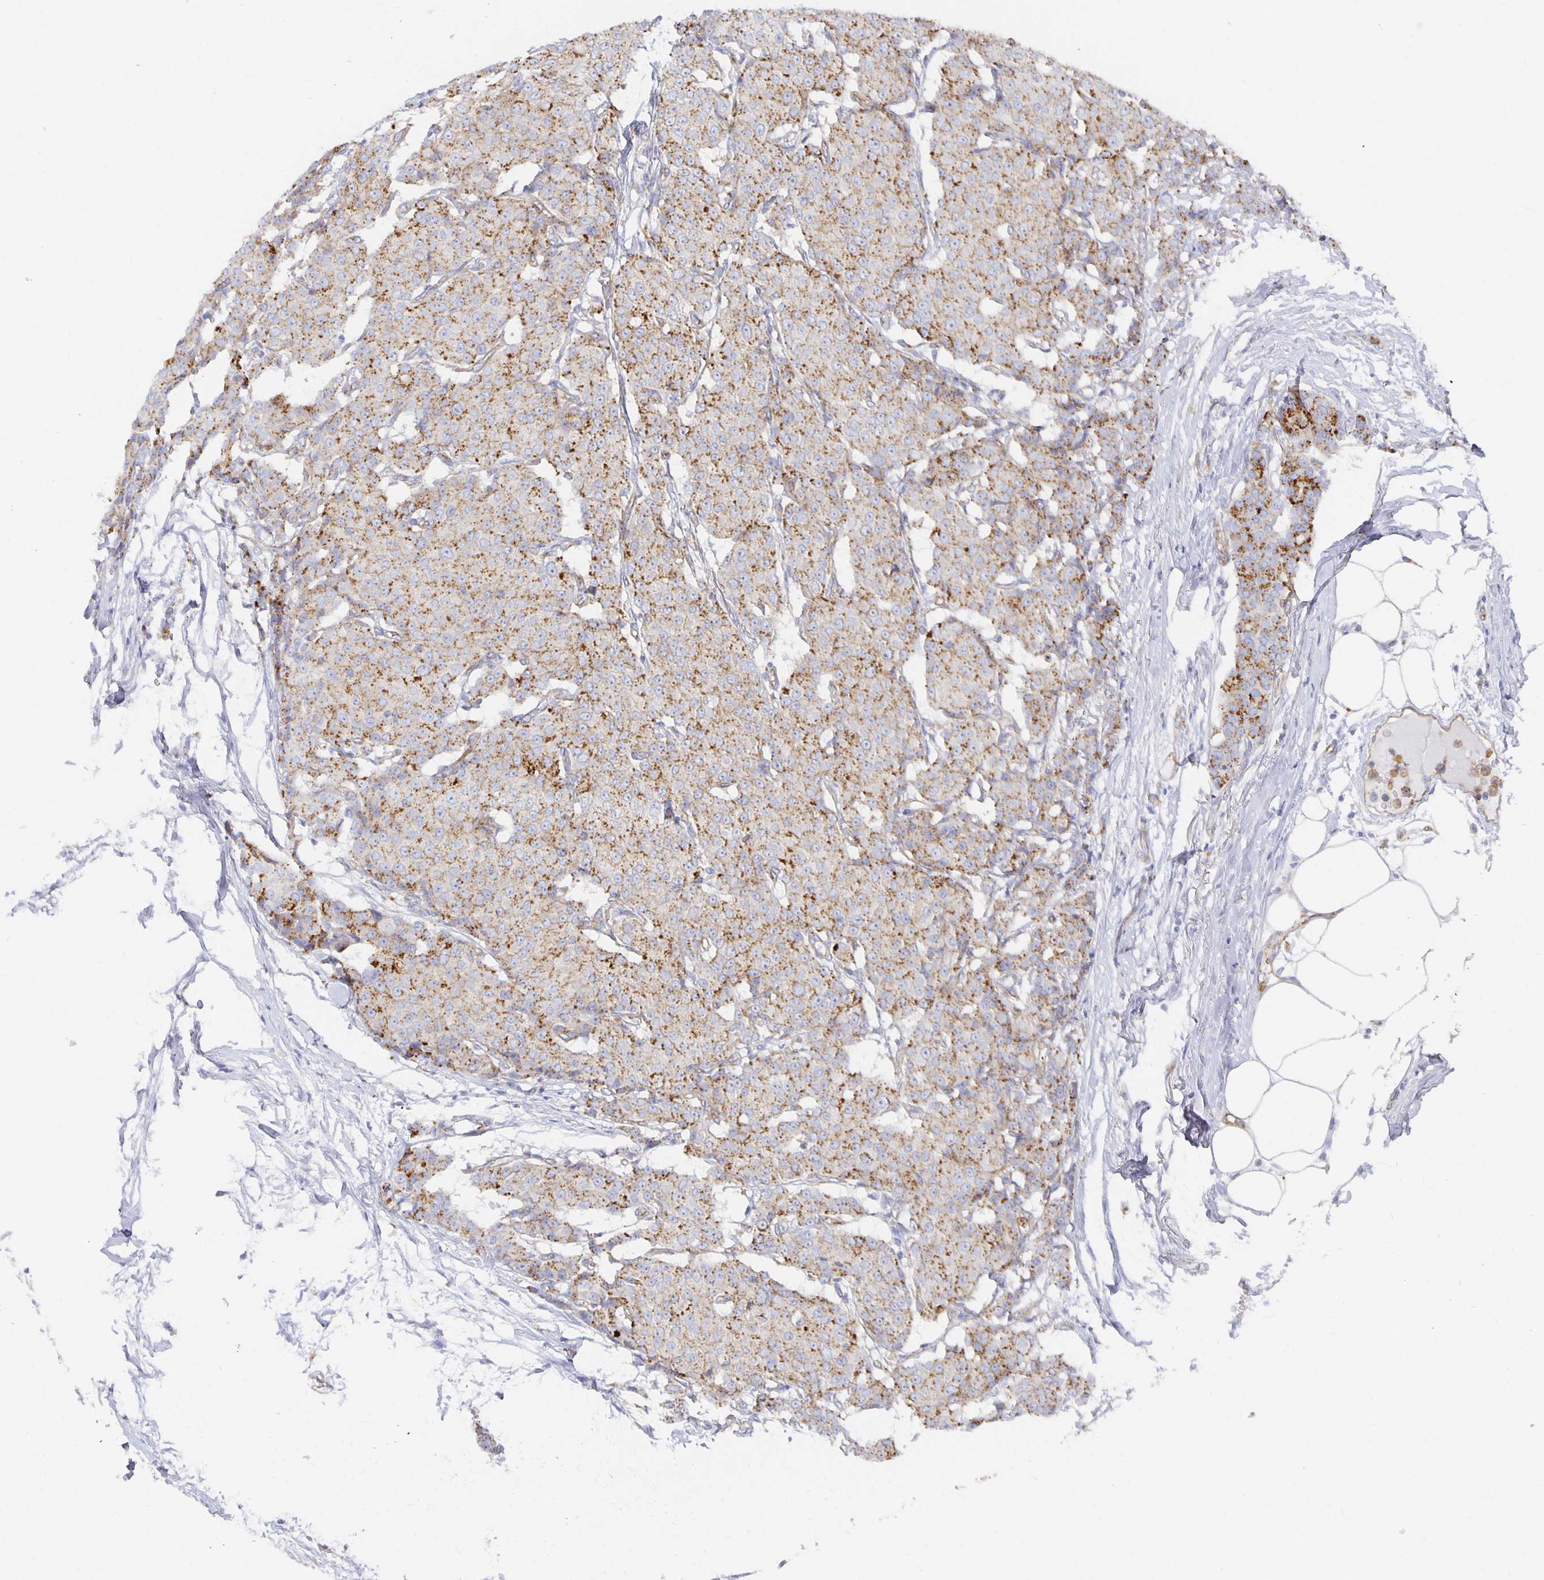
{"staining": {"intensity": "strong", "quantity": ">75%", "location": "cytoplasmic/membranous"}, "tissue": "breast cancer", "cell_type": "Tumor cells", "image_type": "cancer", "snomed": [{"axis": "morphology", "description": "Duct carcinoma"}, {"axis": "topography", "description": "Breast"}], "caption": "Immunohistochemistry (IHC) image of human breast cancer (intraductal carcinoma) stained for a protein (brown), which demonstrates high levels of strong cytoplasmic/membranous expression in about >75% of tumor cells.", "gene": "TAAR1", "patient": {"sex": "female", "age": 91}}